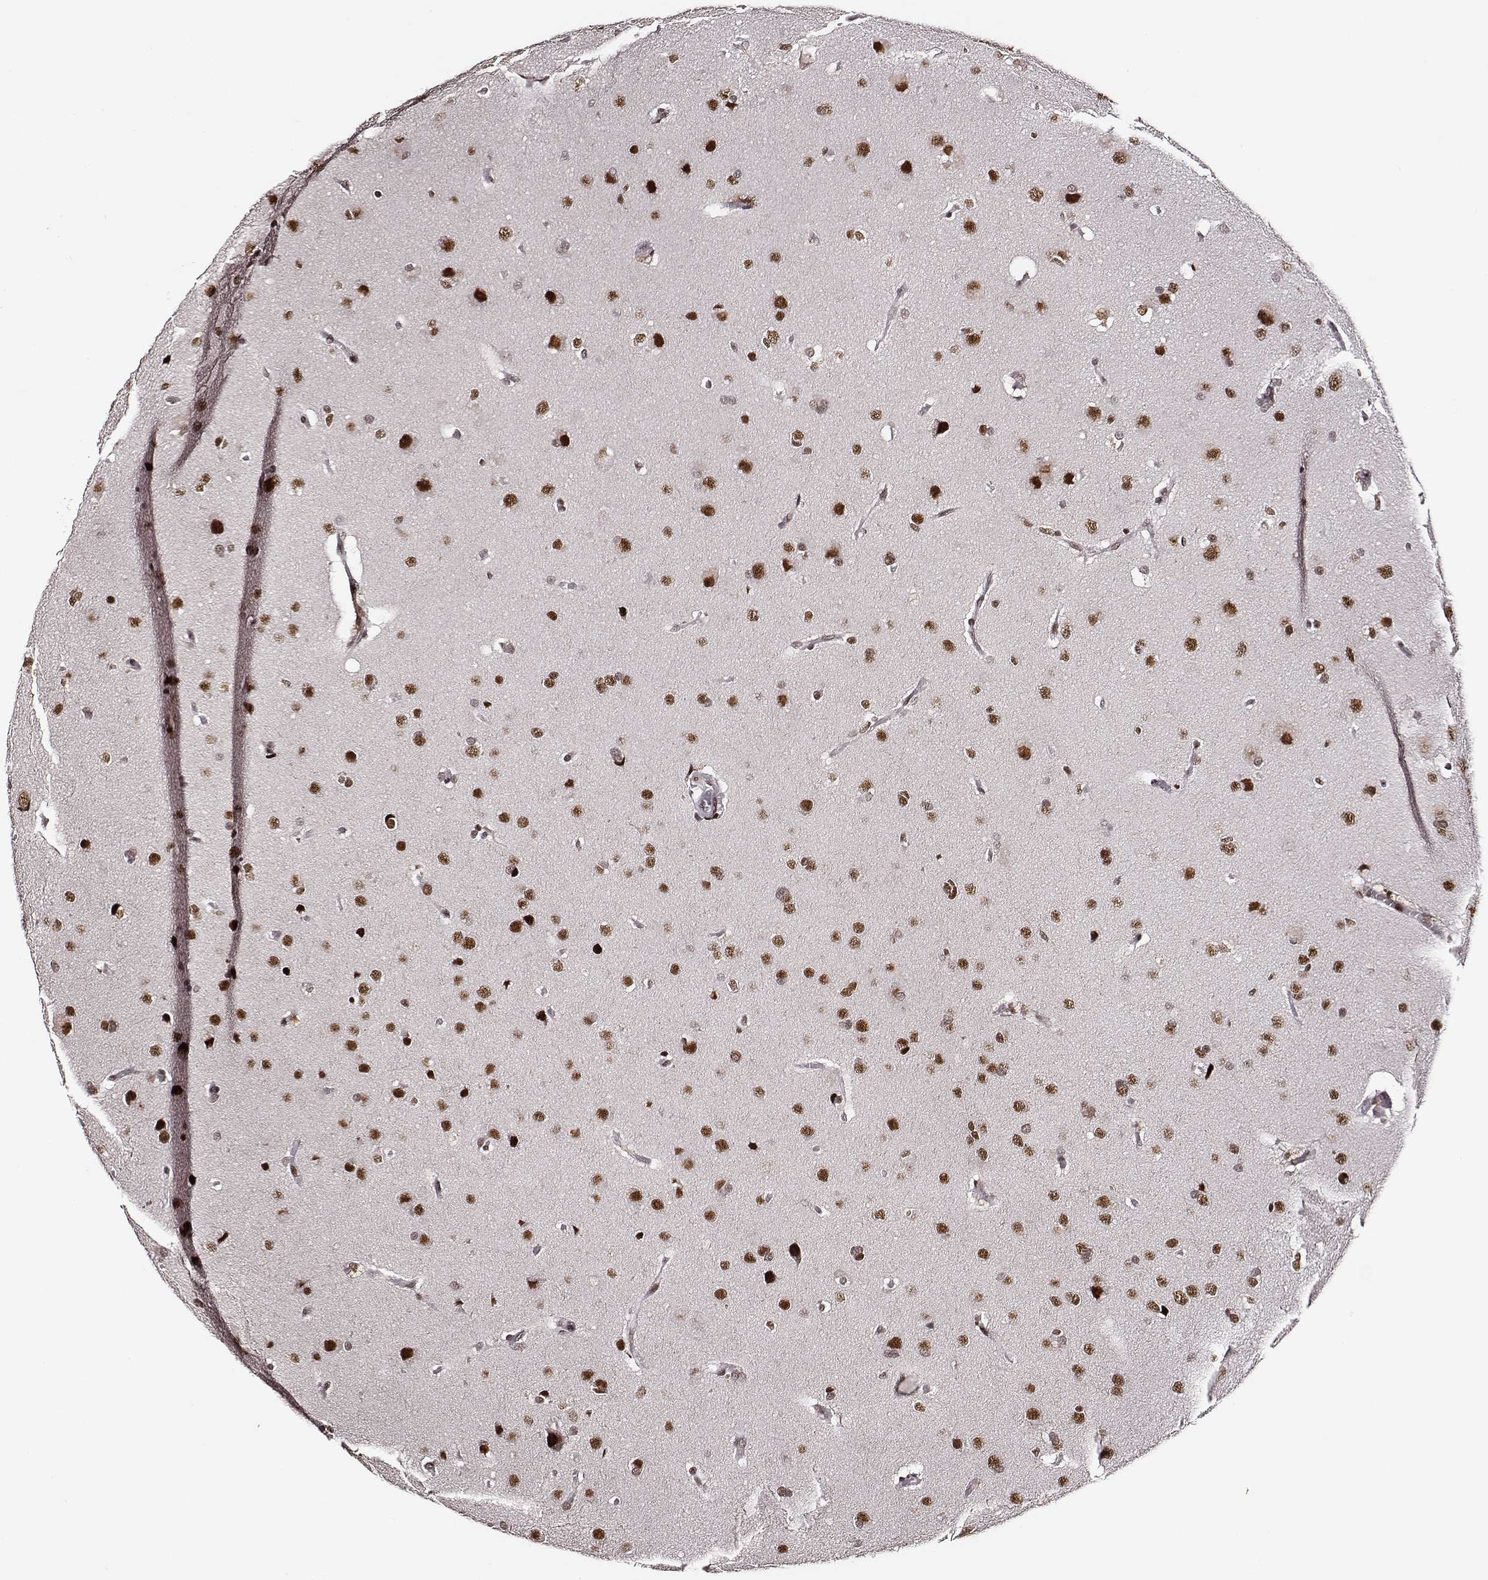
{"staining": {"intensity": "moderate", "quantity": ">75%", "location": "nuclear"}, "tissue": "glioma", "cell_type": "Tumor cells", "image_type": "cancer", "snomed": [{"axis": "morphology", "description": "Glioma, malignant, Low grade"}, {"axis": "topography", "description": "Brain"}], "caption": "Low-grade glioma (malignant) stained with a protein marker shows moderate staining in tumor cells.", "gene": "PPARA", "patient": {"sex": "female", "age": 54}}